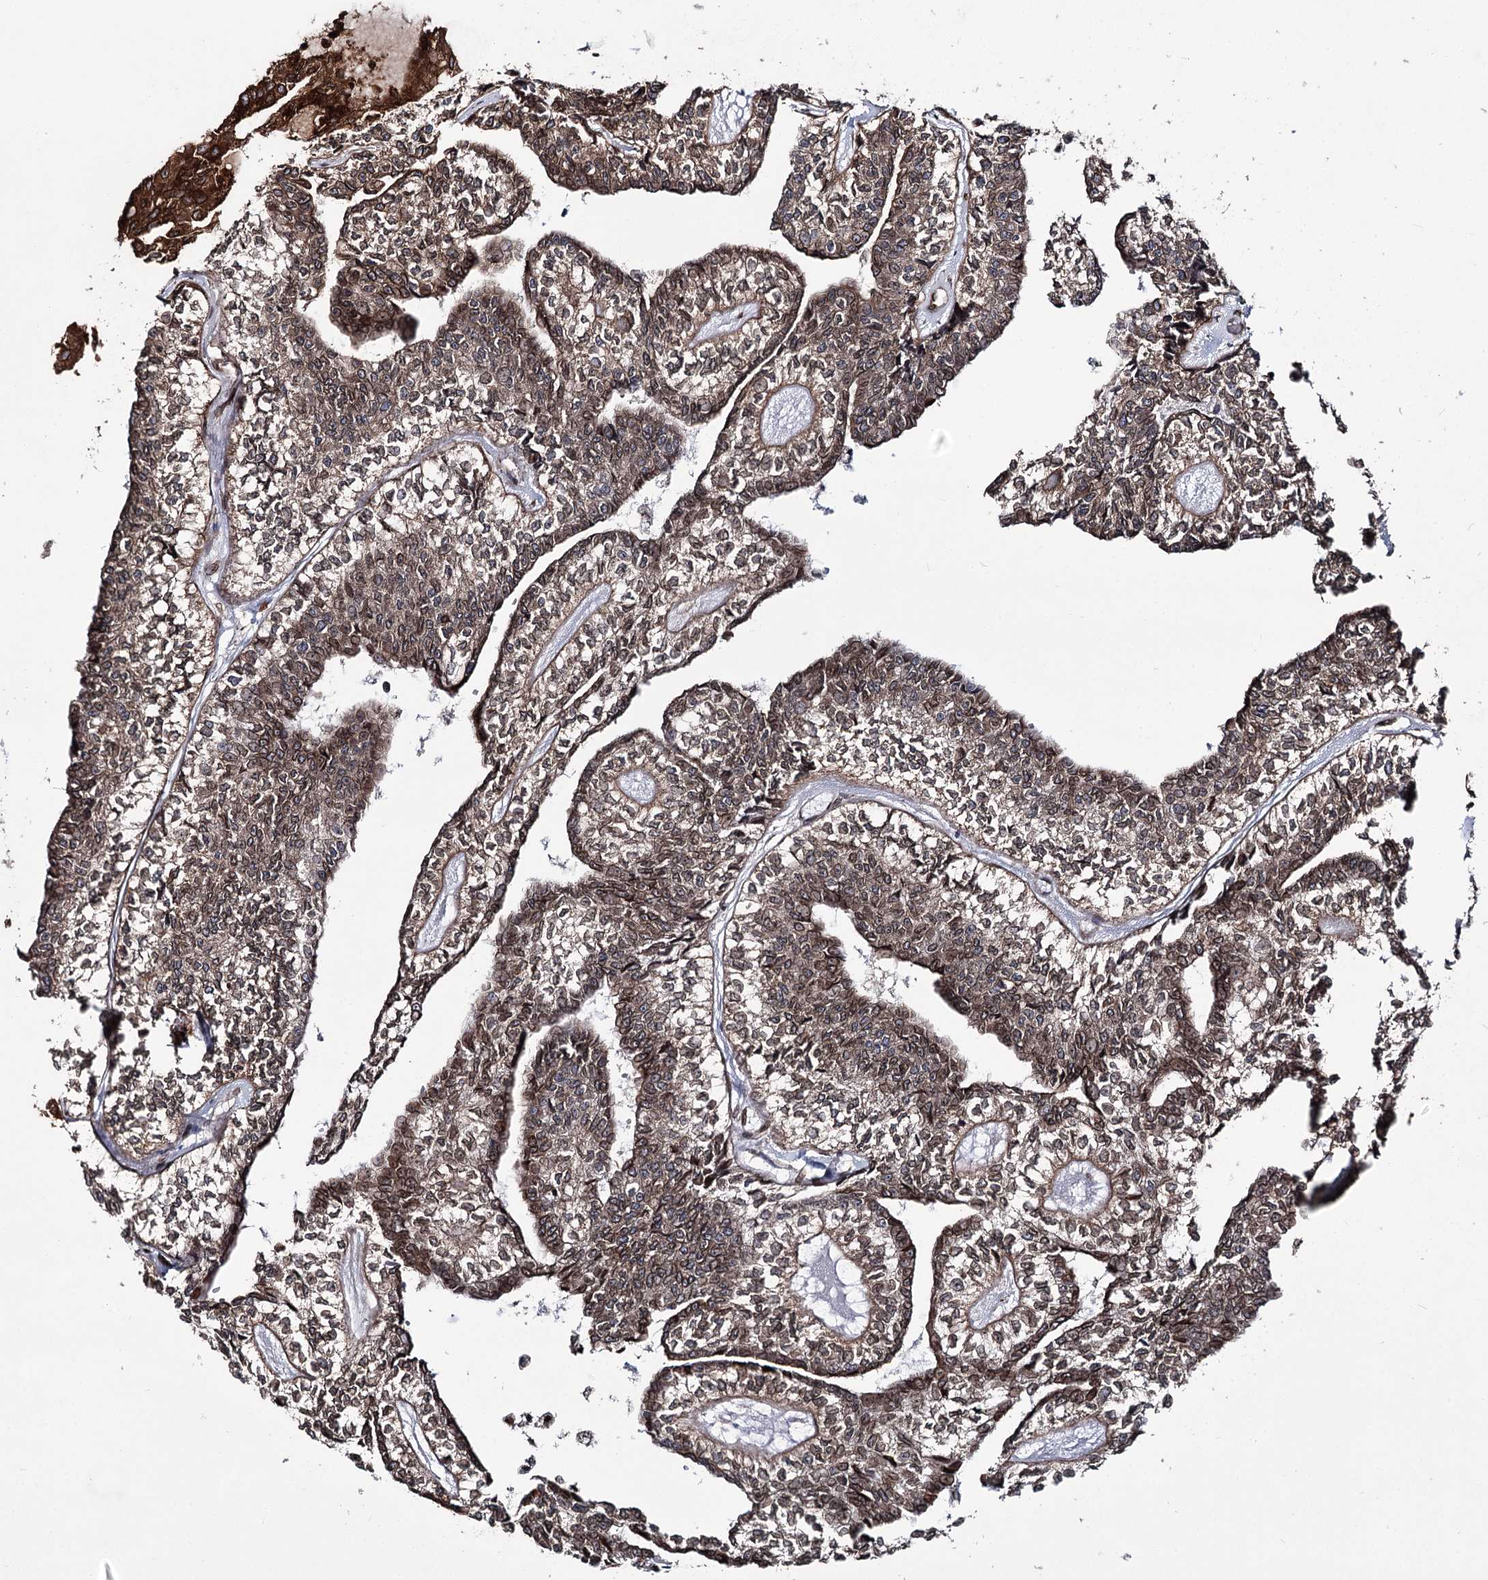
{"staining": {"intensity": "moderate", "quantity": "25%-75%", "location": "cytoplasmic/membranous"}, "tissue": "head and neck cancer", "cell_type": "Tumor cells", "image_type": "cancer", "snomed": [{"axis": "morphology", "description": "Adenocarcinoma, NOS"}, {"axis": "topography", "description": "Head-Neck"}], "caption": "DAB immunohistochemical staining of human head and neck cancer exhibits moderate cytoplasmic/membranous protein staining in approximately 25%-75% of tumor cells.", "gene": "FGFR1OP2", "patient": {"sex": "female", "age": 73}}